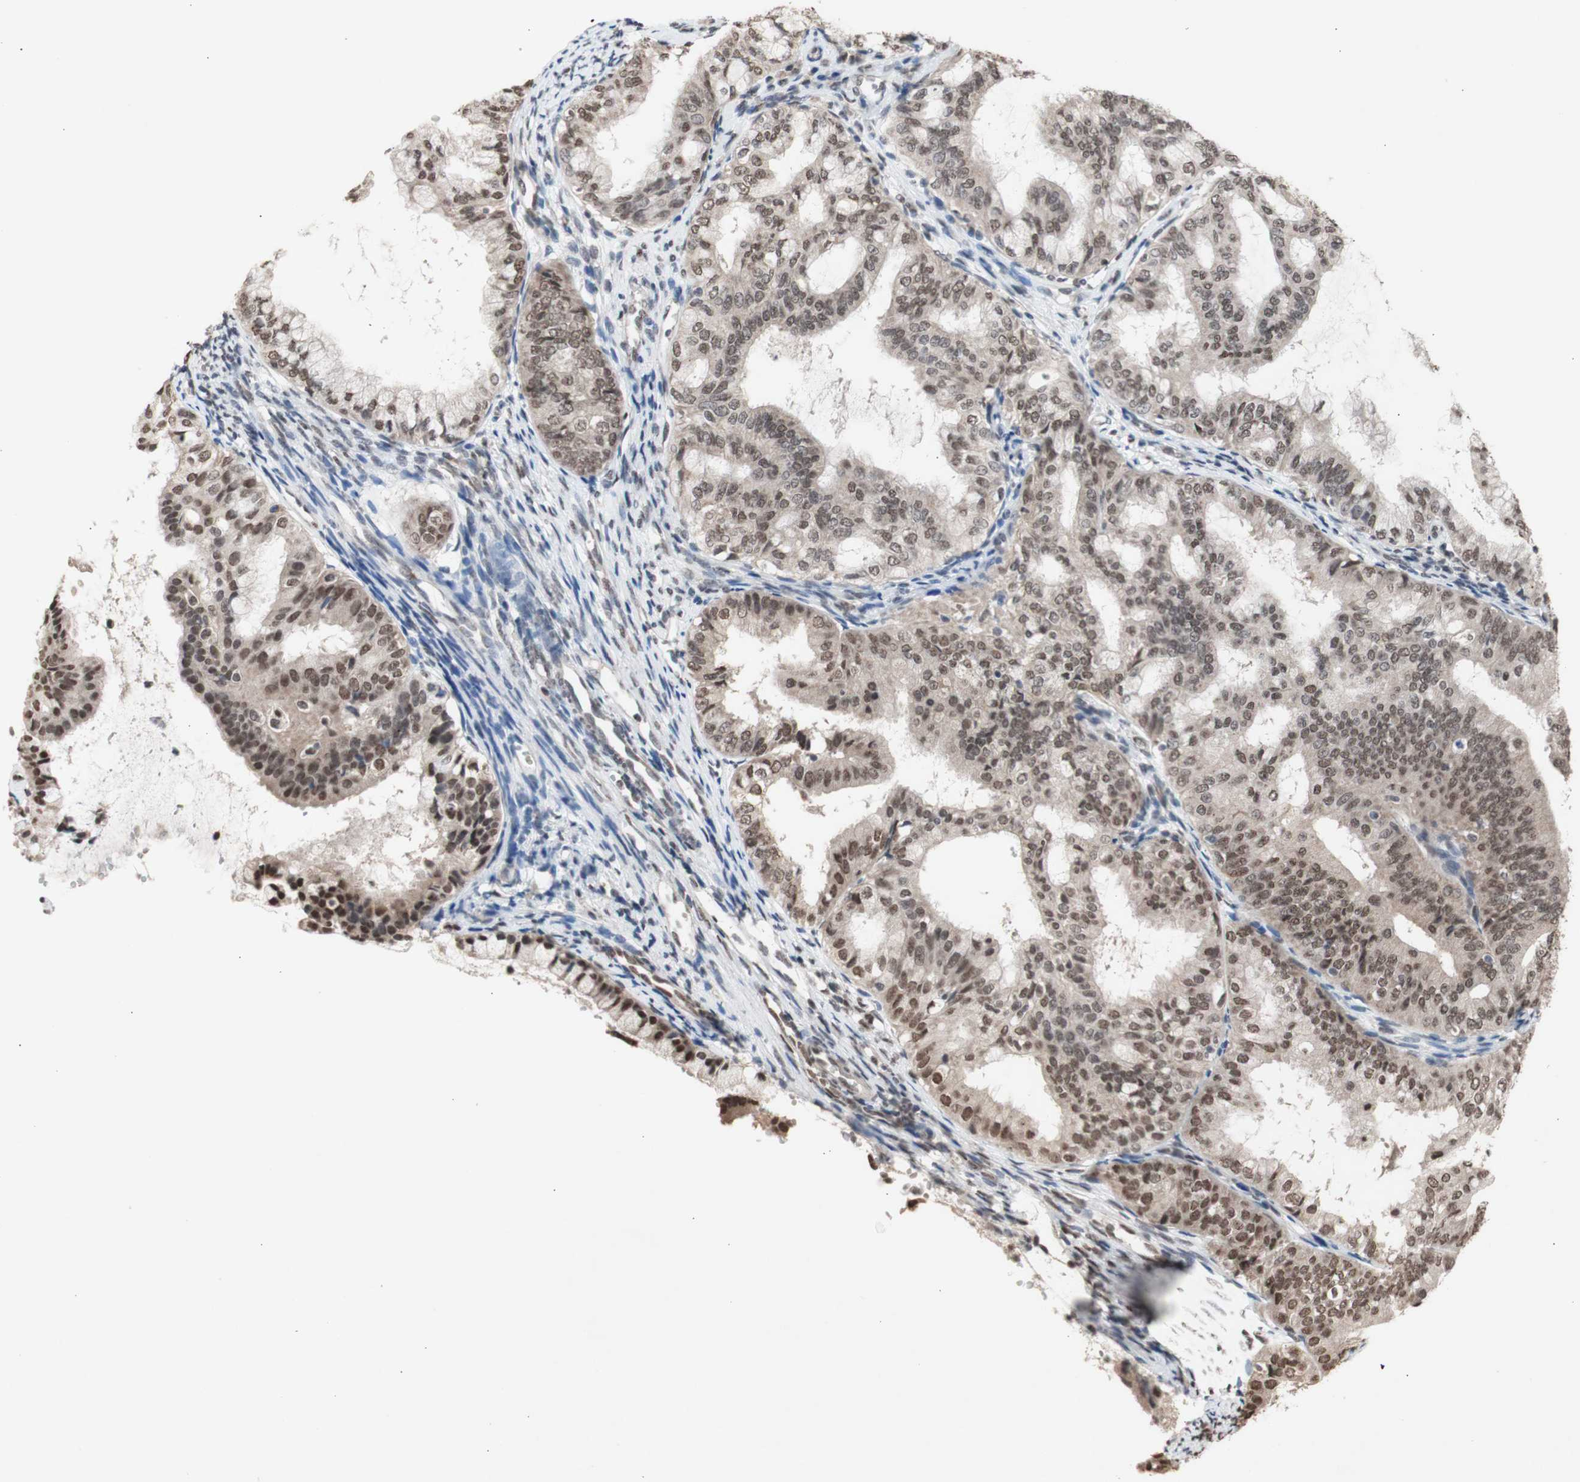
{"staining": {"intensity": "weak", "quantity": ">75%", "location": "nuclear"}, "tissue": "endometrial cancer", "cell_type": "Tumor cells", "image_type": "cancer", "snomed": [{"axis": "morphology", "description": "Adenocarcinoma, NOS"}, {"axis": "topography", "description": "Endometrium"}], "caption": "A low amount of weak nuclear expression is present in about >75% of tumor cells in endometrial cancer tissue.", "gene": "SFPQ", "patient": {"sex": "female", "age": 63}}